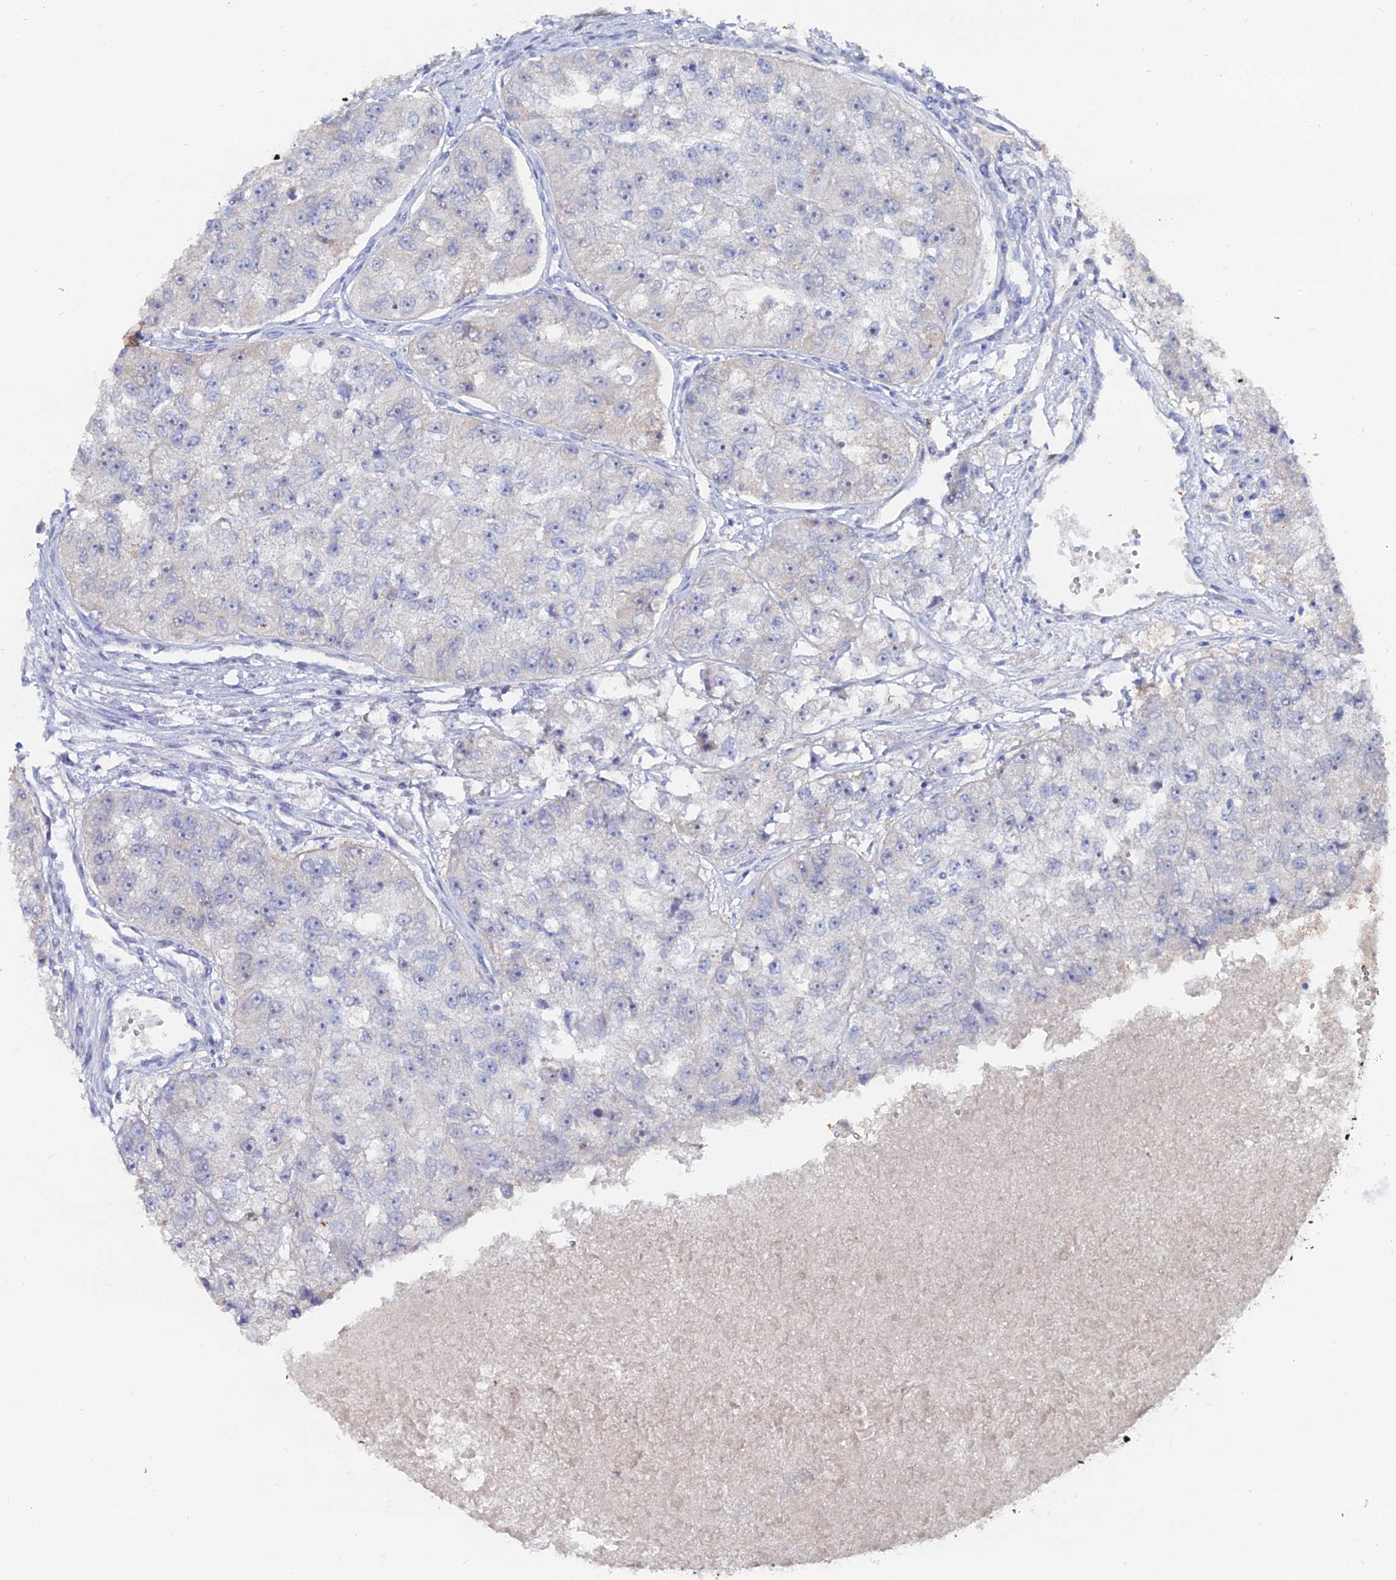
{"staining": {"intensity": "negative", "quantity": "none", "location": "none"}, "tissue": "renal cancer", "cell_type": "Tumor cells", "image_type": "cancer", "snomed": [{"axis": "morphology", "description": "Adenocarcinoma, NOS"}, {"axis": "topography", "description": "Kidney"}], "caption": "Image shows no protein expression in tumor cells of adenocarcinoma (renal) tissue.", "gene": "THAP4", "patient": {"sex": "male", "age": 63}}